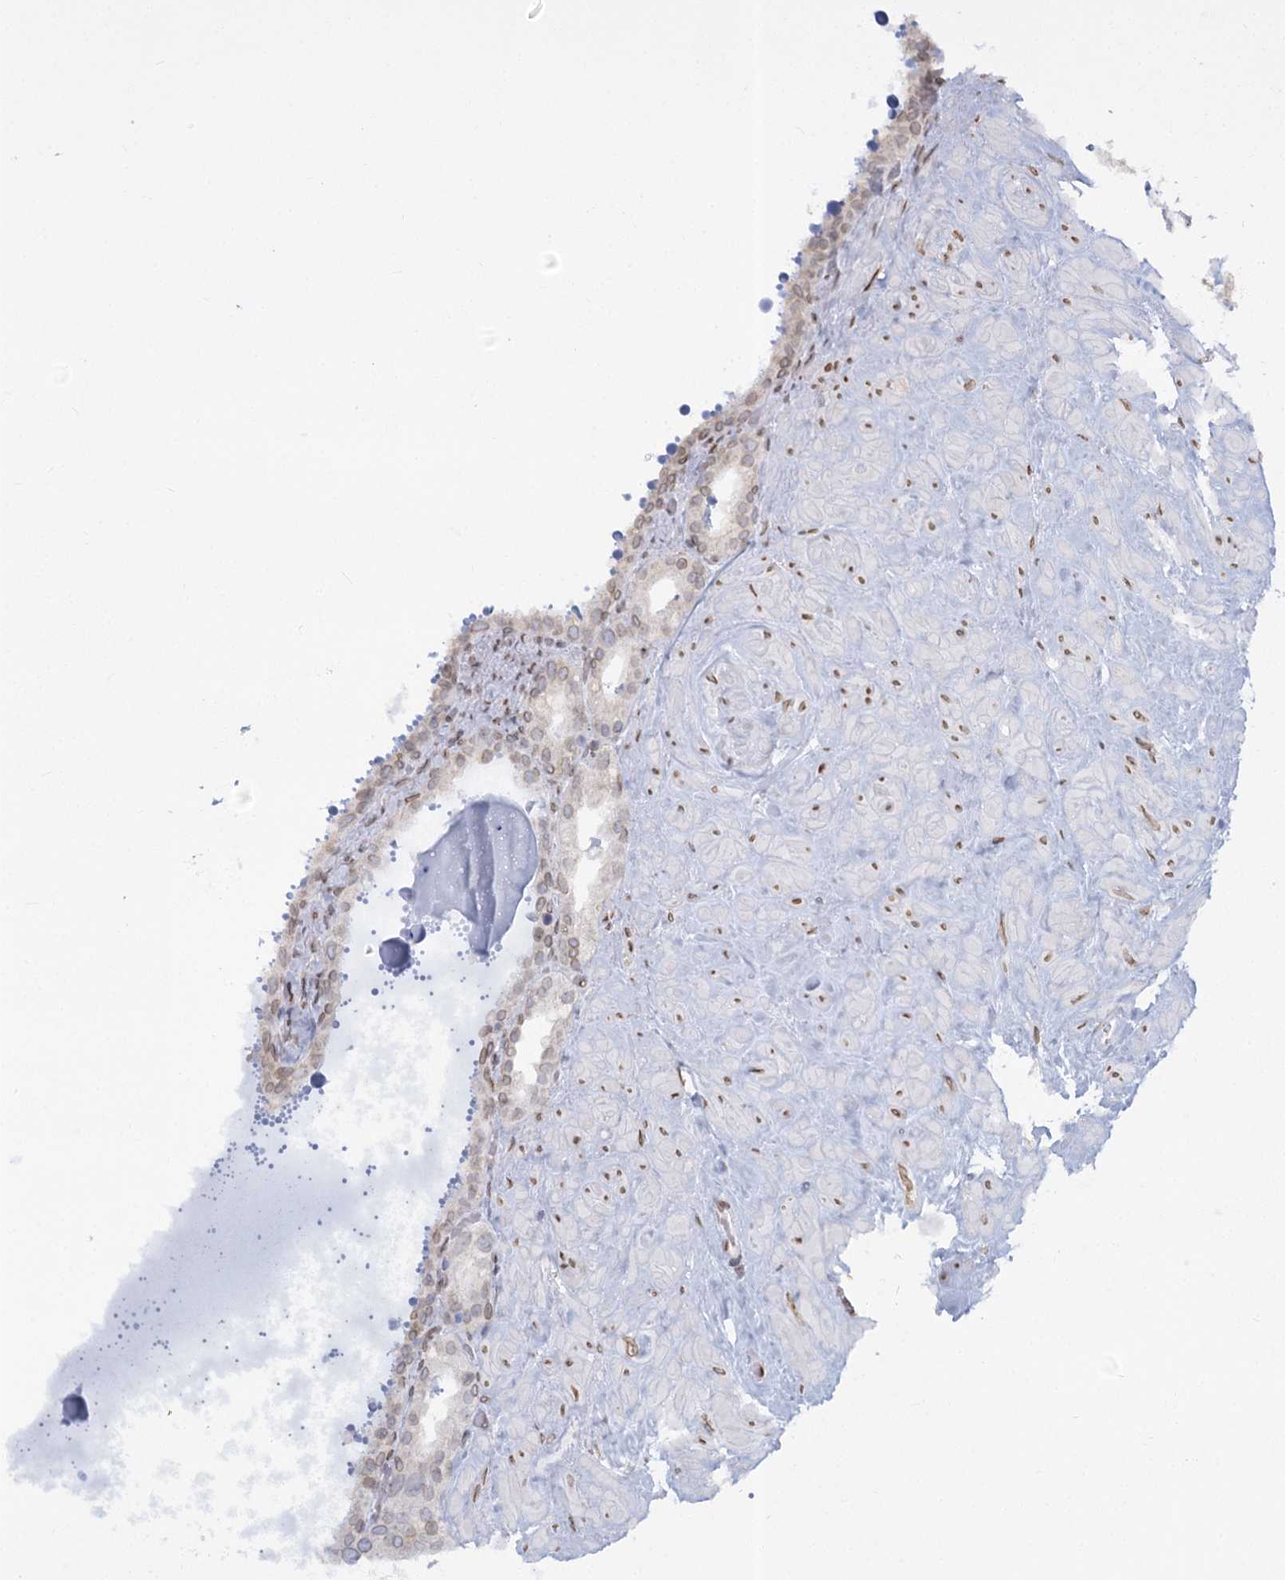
{"staining": {"intensity": "moderate", "quantity": "25%-75%", "location": "nuclear"}, "tissue": "seminal vesicle", "cell_type": "Glandular cells", "image_type": "normal", "snomed": [{"axis": "morphology", "description": "Normal tissue, NOS"}, {"axis": "topography", "description": "Seminal veicle"}], "caption": "Seminal vesicle was stained to show a protein in brown. There is medium levels of moderate nuclear staining in approximately 25%-75% of glandular cells. (Stains: DAB (3,3'-diaminobenzidine) in brown, nuclei in blue, Microscopy: brightfield microscopy at high magnification).", "gene": "VWA5A", "patient": {"sex": "male", "age": 68}}